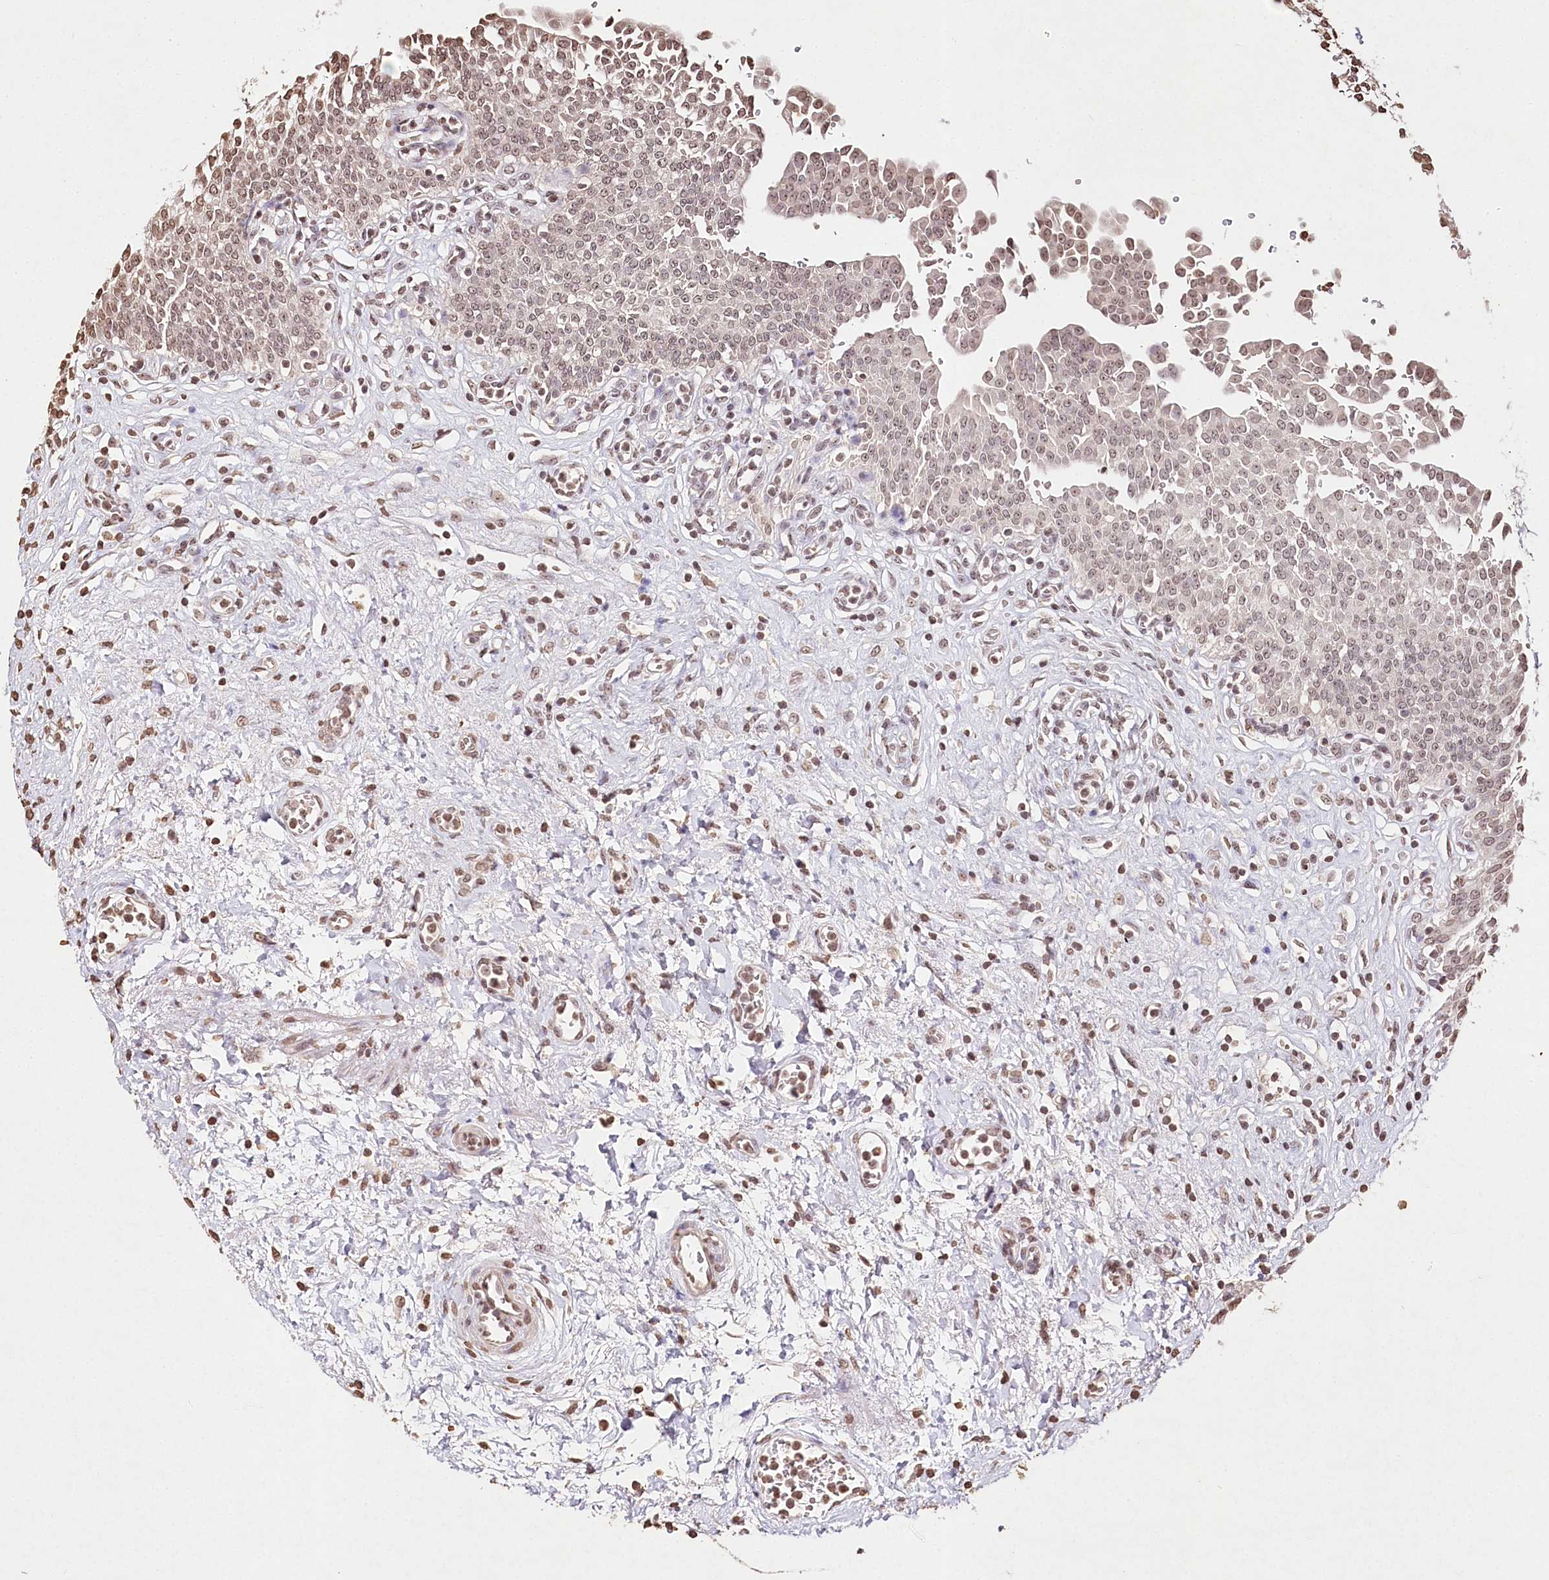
{"staining": {"intensity": "moderate", "quantity": ">75%", "location": "nuclear"}, "tissue": "urinary bladder", "cell_type": "Urothelial cells", "image_type": "normal", "snomed": [{"axis": "morphology", "description": "Urothelial carcinoma, High grade"}, {"axis": "topography", "description": "Urinary bladder"}], "caption": "Protein expression analysis of benign human urinary bladder reveals moderate nuclear staining in about >75% of urothelial cells. The staining was performed using DAB to visualize the protein expression in brown, while the nuclei were stained in blue with hematoxylin (Magnification: 20x).", "gene": "DMXL1", "patient": {"sex": "male", "age": 46}}